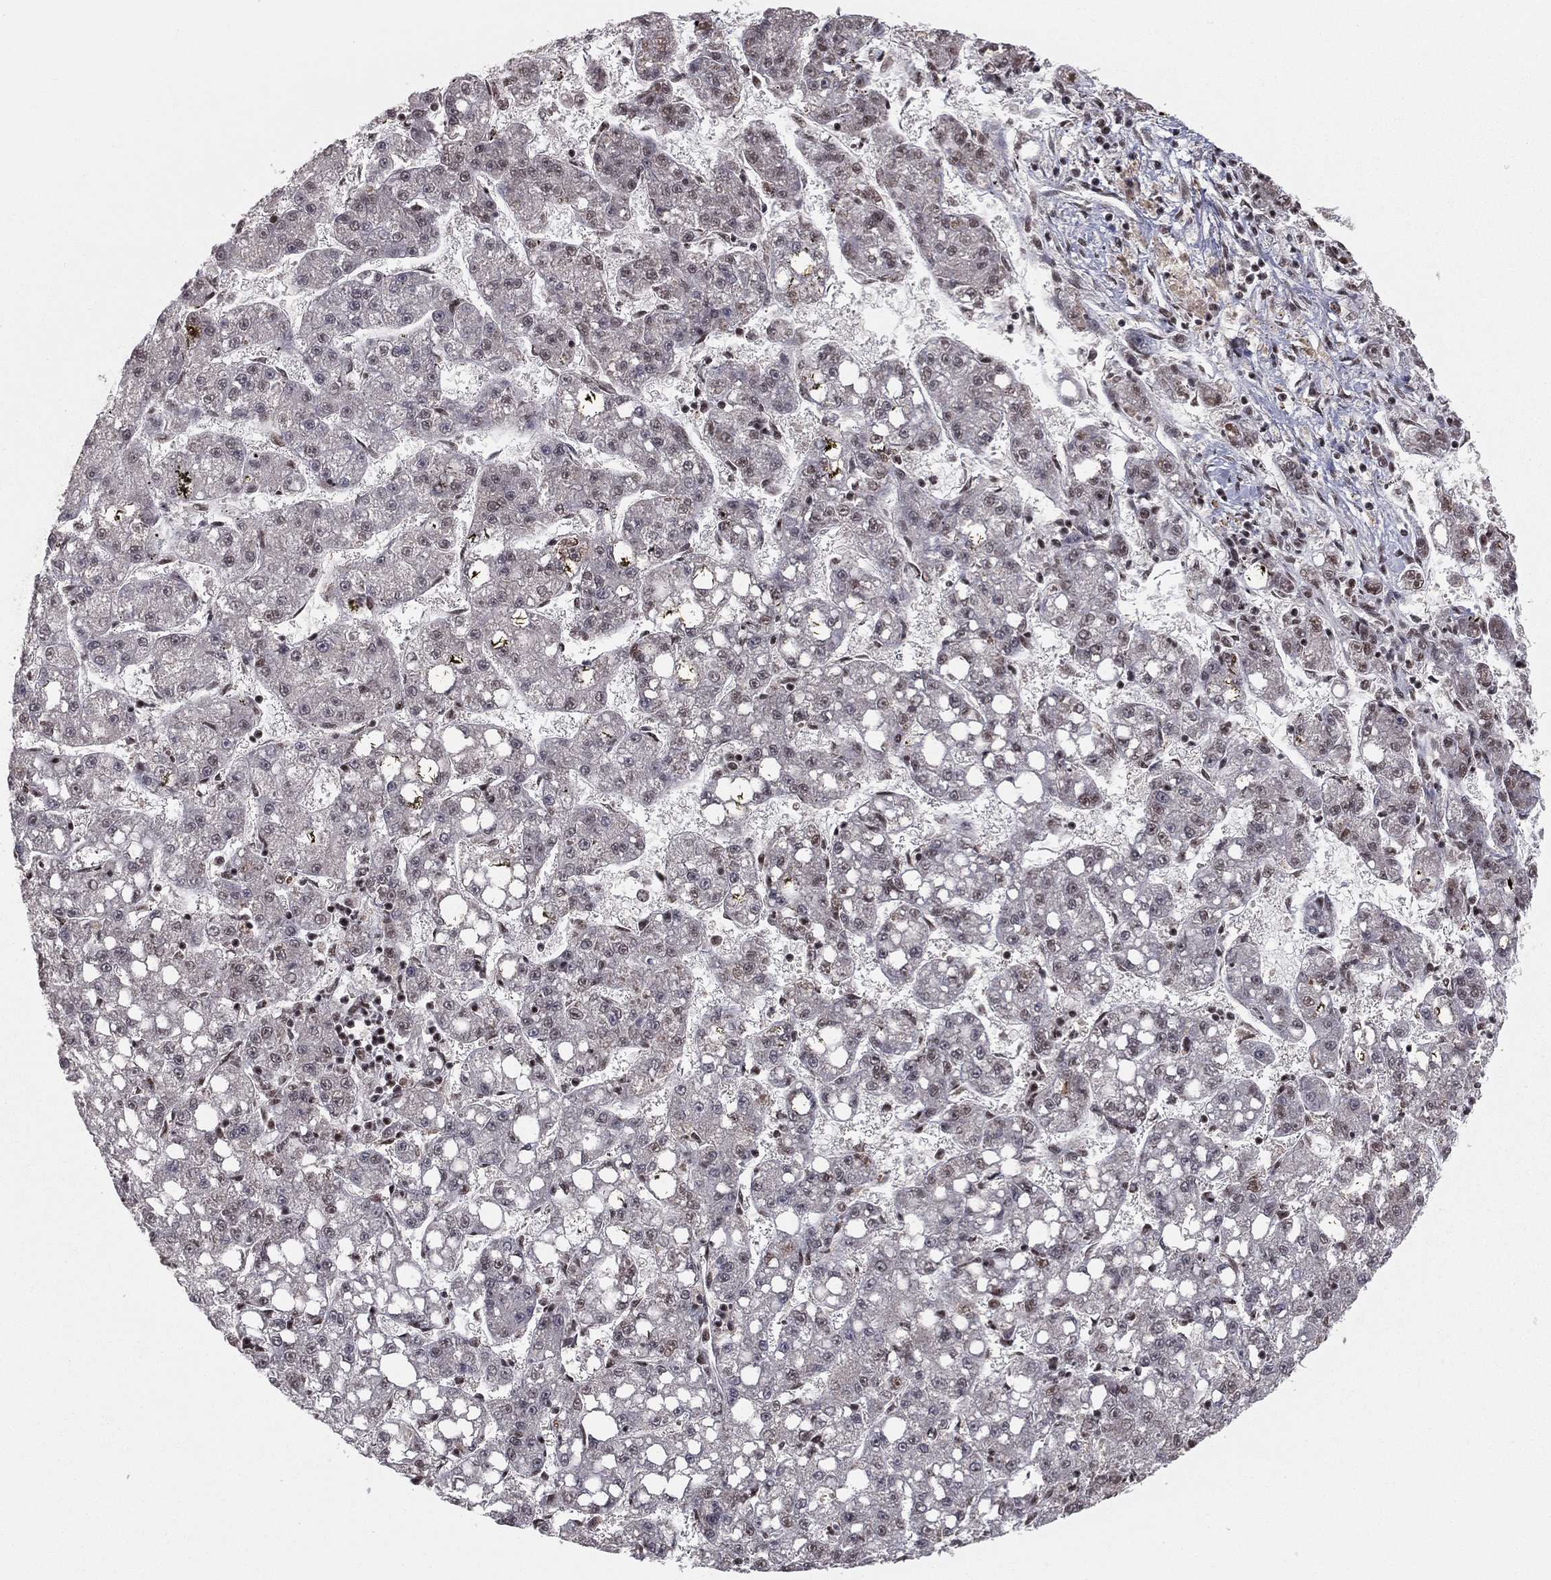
{"staining": {"intensity": "negative", "quantity": "none", "location": "none"}, "tissue": "liver cancer", "cell_type": "Tumor cells", "image_type": "cancer", "snomed": [{"axis": "morphology", "description": "Carcinoma, Hepatocellular, NOS"}, {"axis": "topography", "description": "Liver"}], "caption": "Protein analysis of hepatocellular carcinoma (liver) displays no significant staining in tumor cells.", "gene": "NFYB", "patient": {"sex": "female", "age": 65}}